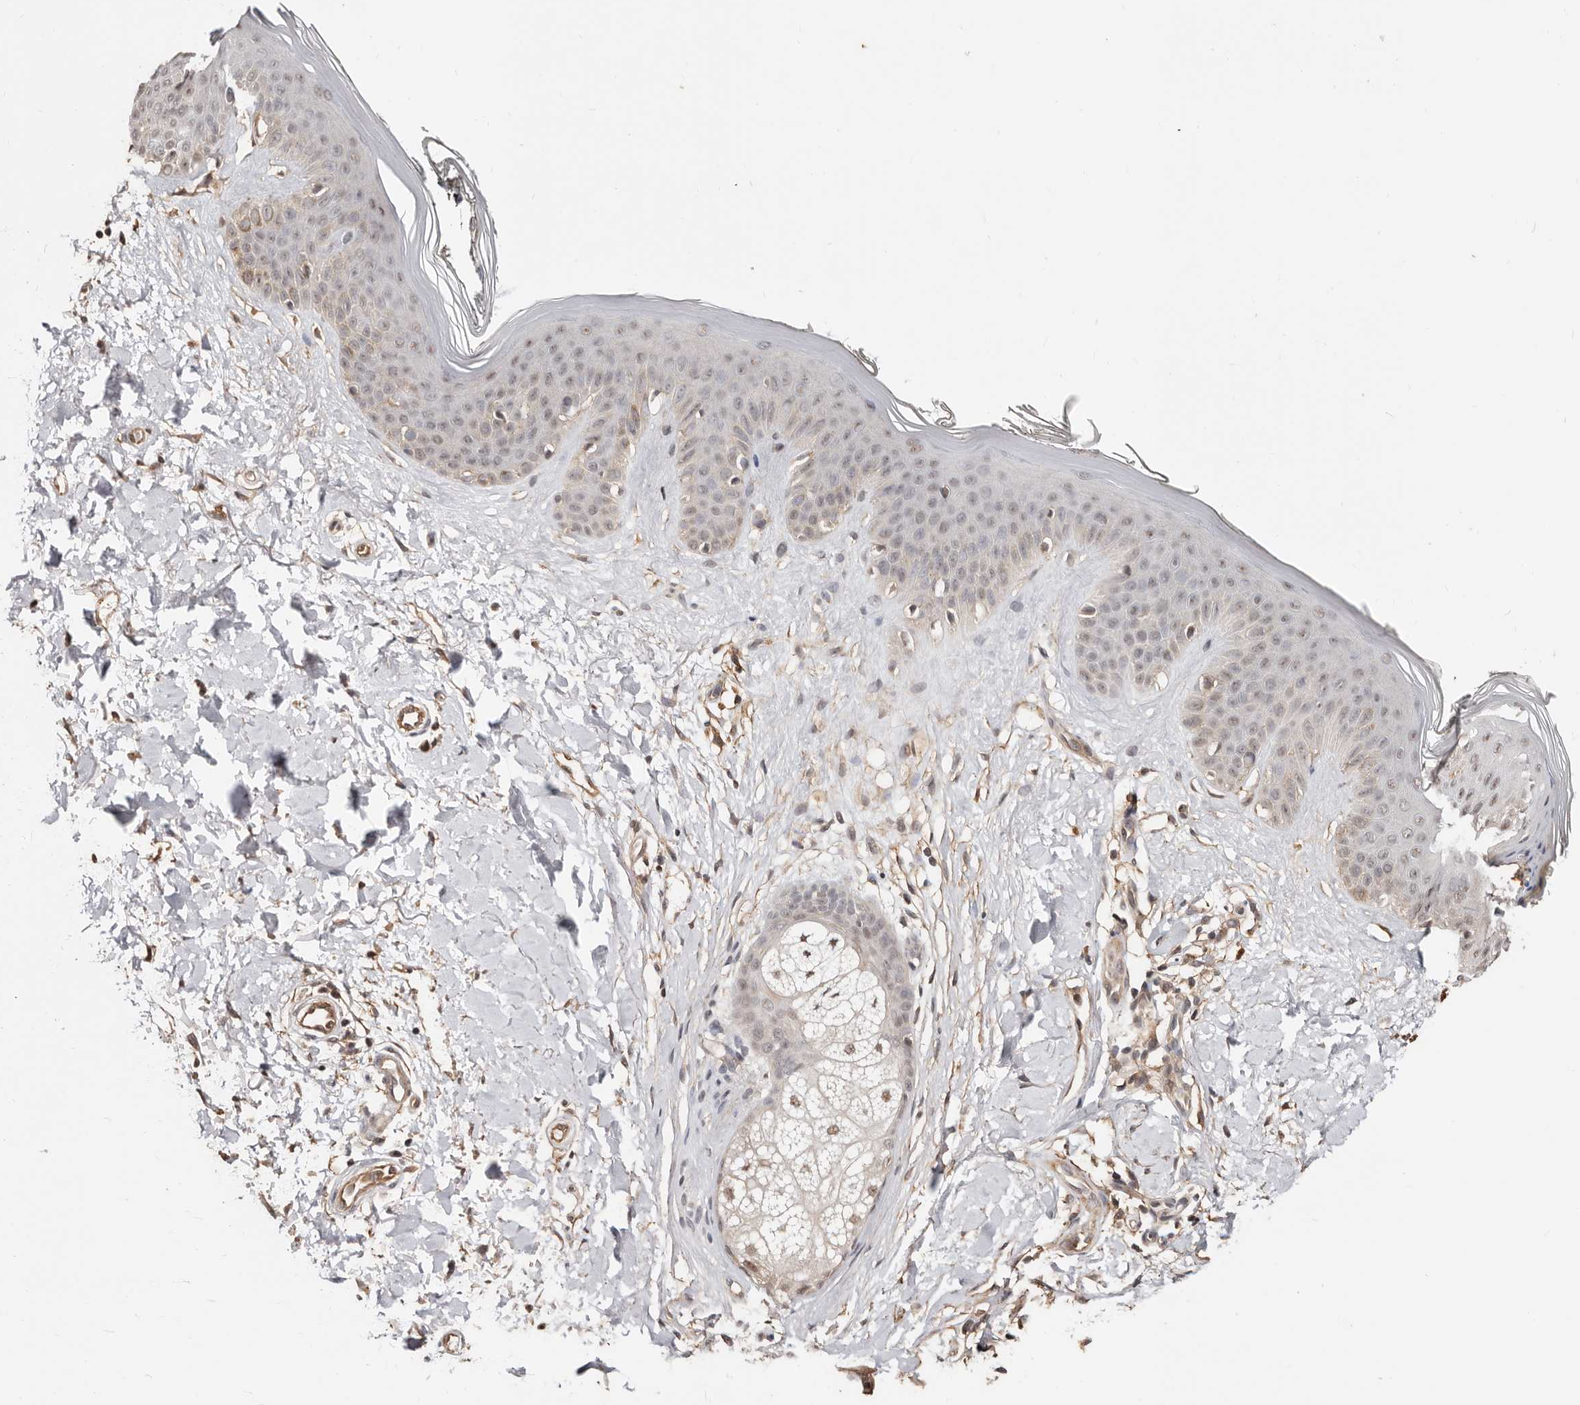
{"staining": {"intensity": "moderate", "quantity": ">75%", "location": "cytoplasmic/membranous"}, "tissue": "skin", "cell_type": "Fibroblasts", "image_type": "normal", "snomed": [{"axis": "morphology", "description": "Normal tissue, NOS"}, {"axis": "topography", "description": "Skin"}], "caption": "This micrograph demonstrates benign skin stained with immunohistochemistry to label a protein in brown. The cytoplasmic/membranous of fibroblasts show moderate positivity for the protein. Nuclei are counter-stained blue.", "gene": "TRIP13", "patient": {"sex": "female", "age": 64}}